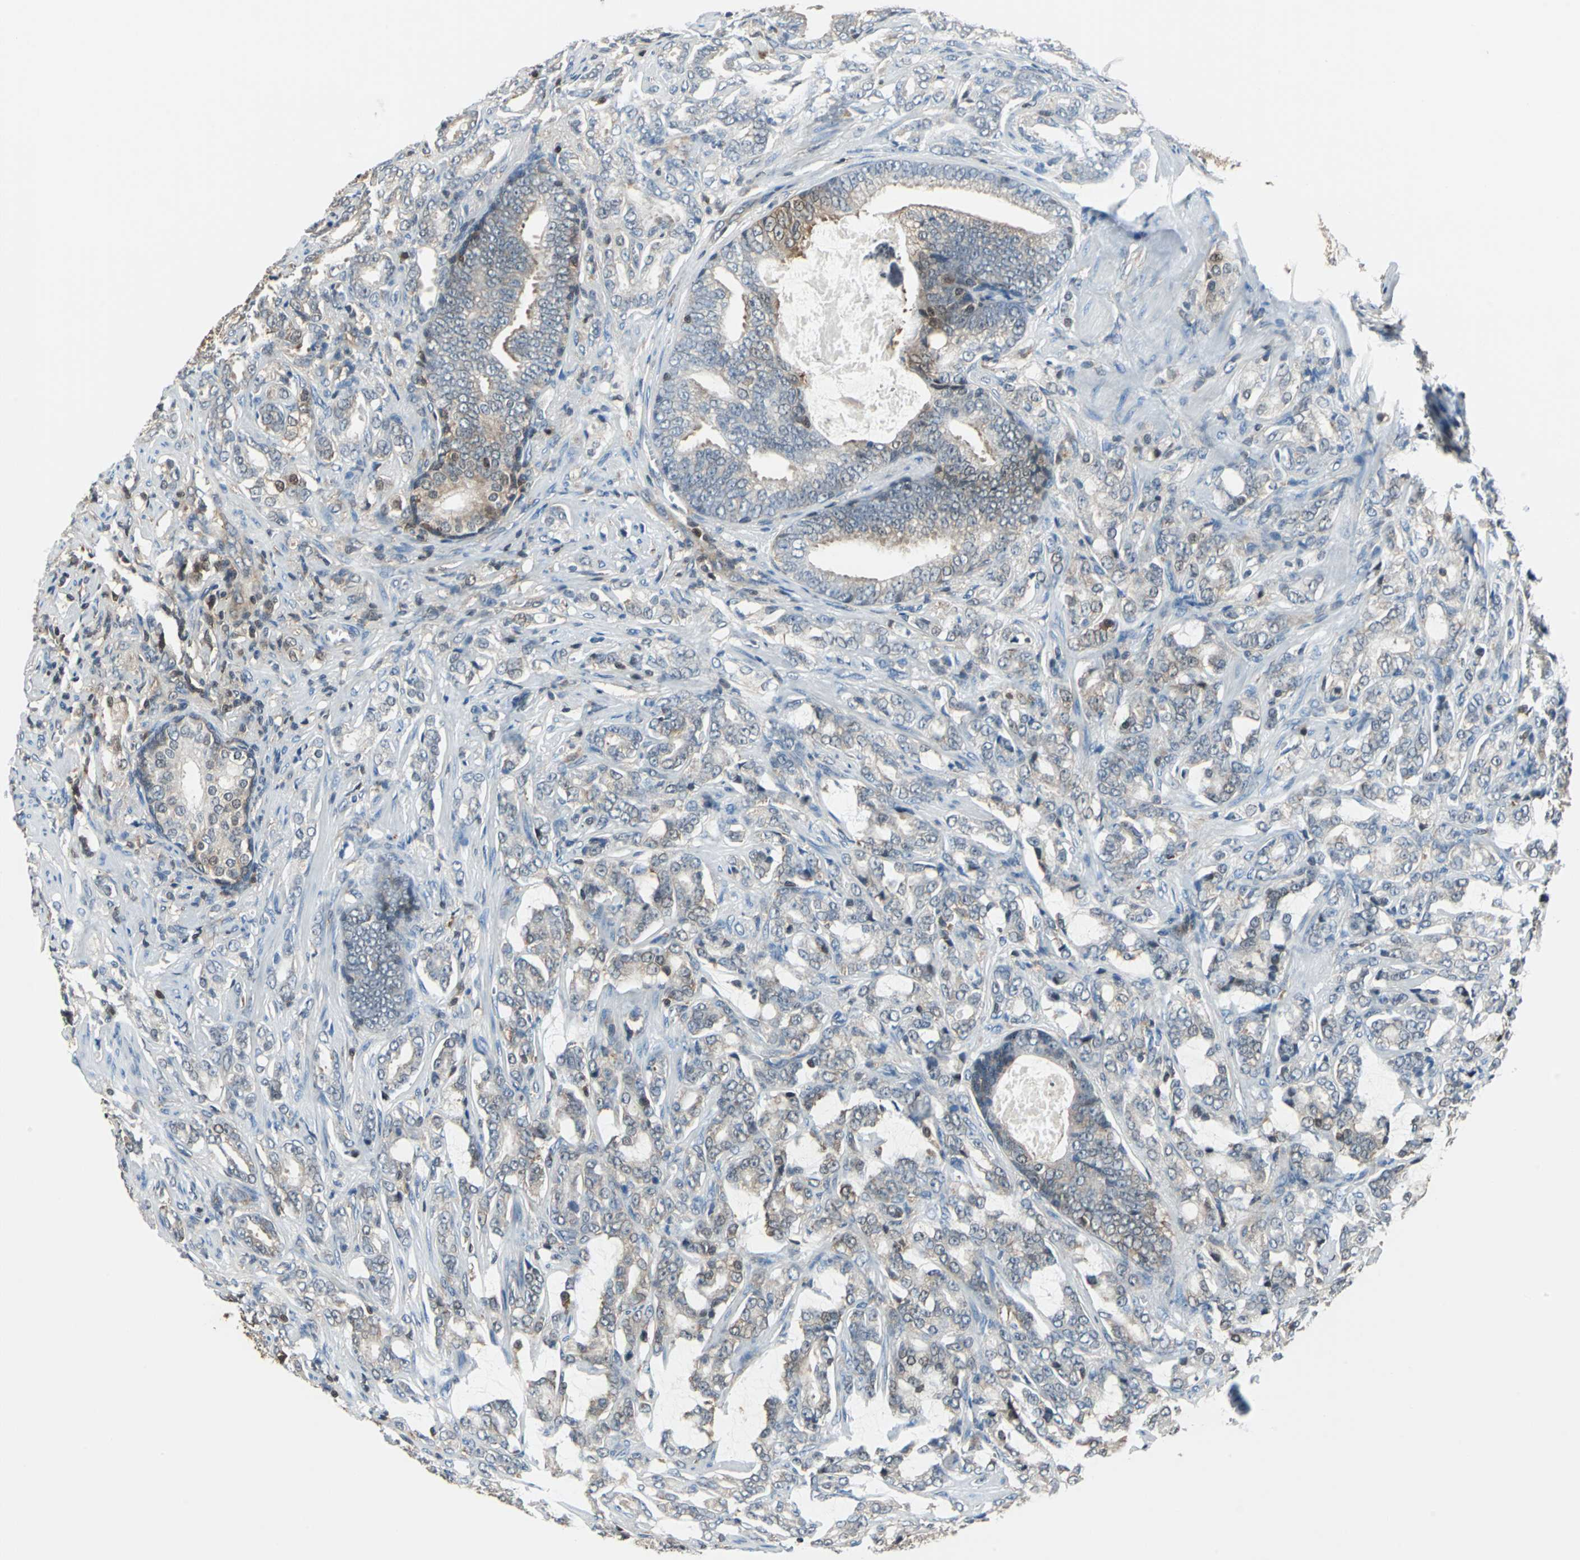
{"staining": {"intensity": "weak", "quantity": "25%-75%", "location": "cytoplasmic/membranous,nuclear"}, "tissue": "prostate cancer", "cell_type": "Tumor cells", "image_type": "cancer", "snomed": [{"axis": "morphology", "description": "Adenocarcinoma, Low grade"}, {"axis": "topography", "description": "Prostate"}], "caption": "Adenocarcinoma (low-grade) (prostate) was stained to show a protein in brown. There is low levels of weak cytoplasmic/membranous and nuclear expression in approximately 25%-75% of tumor cells.", "gene": "PSME1", "patient": {"sex": "male", "age": 58}}